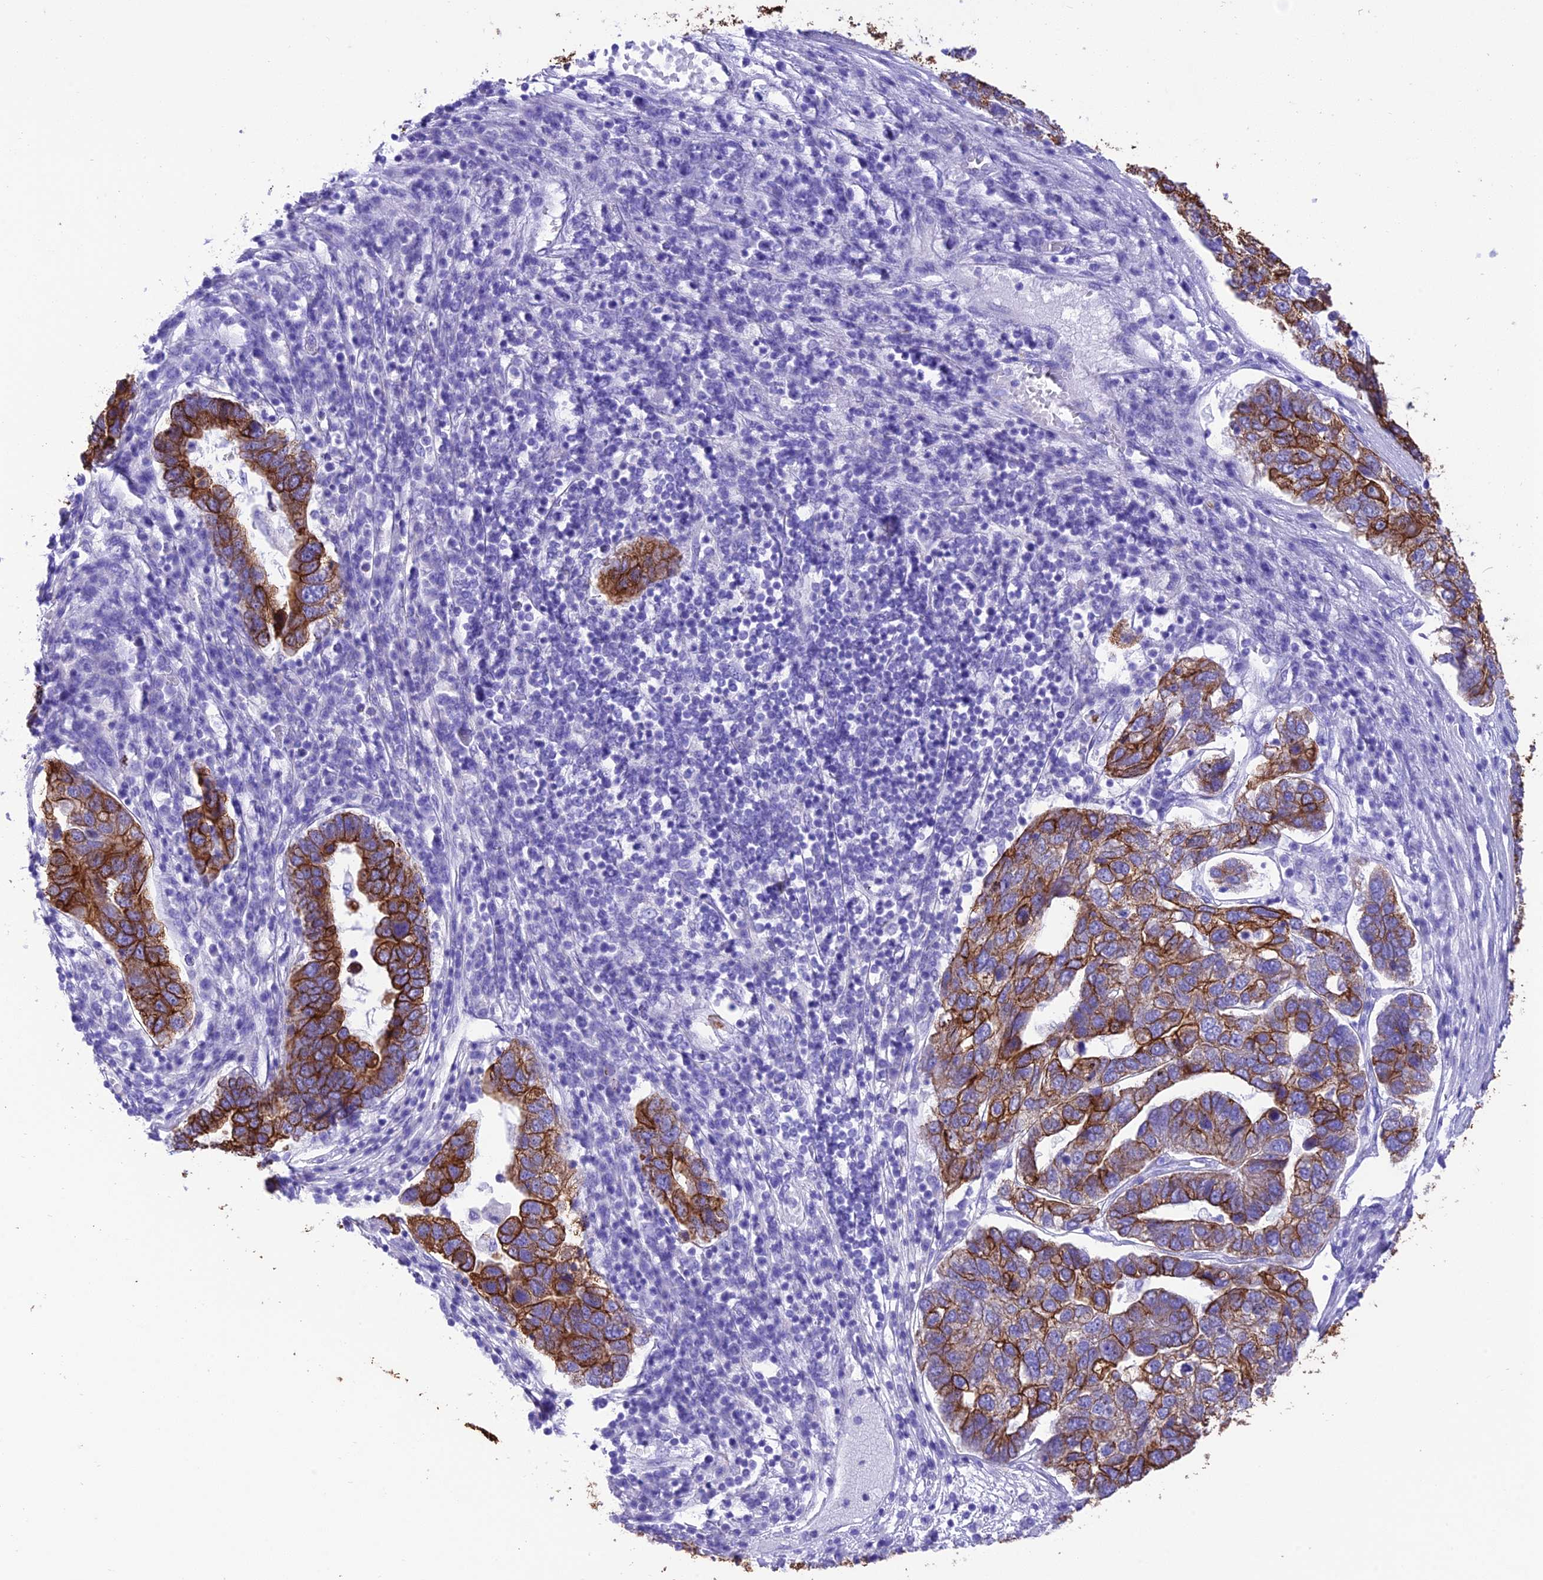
{"staining": {"intensity": "strong", "quantity": "25%-75%", "location": "cytoplasmic/membranous"}, "tissue": "pancreatic cancer", "cell_type": "Tumor cells", "image_type": "cancer", "snomed": [{"axis": "morphology", "description": "Adenocarcinoma, NOS"}, {"axis": "topography", "description": "Pancreas"}], "caption": "DAB (3,3'-diaminobenzidine) immunohistochemical staining of pancreatic cancer demonstrates strong cytoplasmic/membranous protein expression in about 25%-75% of tumor cells.", "gene": "VPS52", "patient": {"sex": "female", "age": 61}}